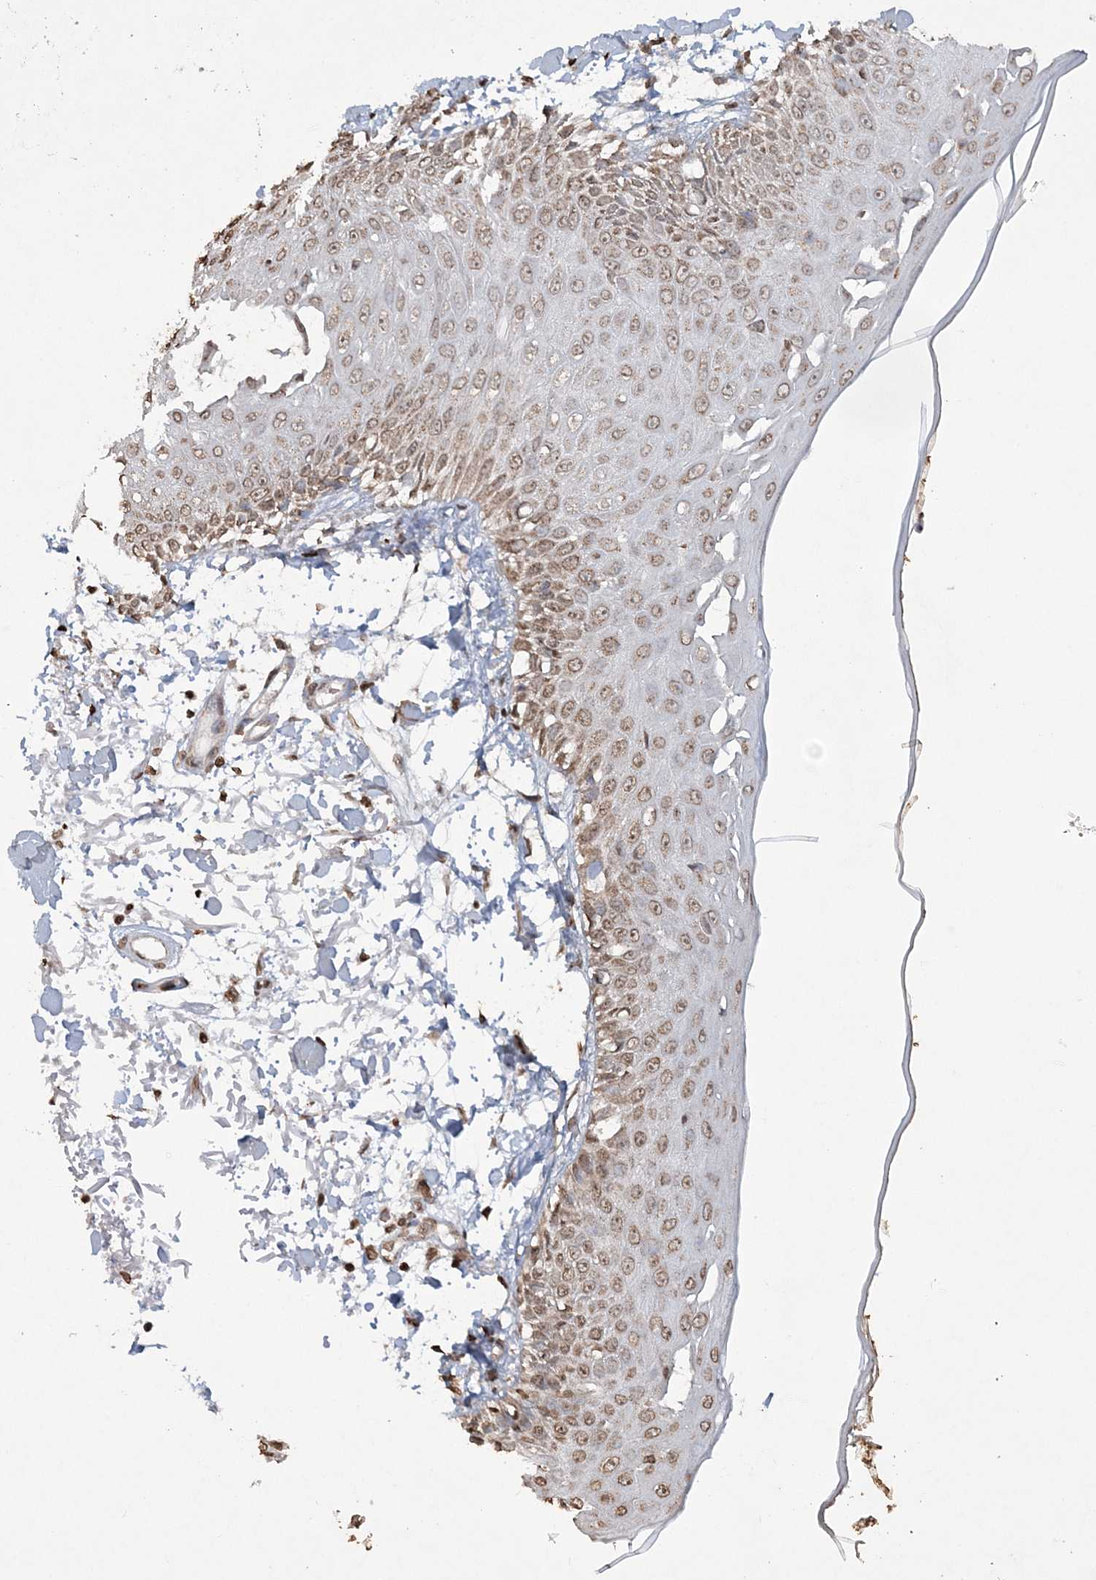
{"staining": {"intensity": "moderate", "quantity": ">75%", "location": "cytoplasmic/membranous,nuclear"}, "tissue": "skin", "cell_type": "Fibroblasts", "image_type": "normal", "snomed": [{"axis": "morphology", "description": "Normal tissue, NOS"}, {"axis": "morphology", "description": "Squamous cell carcinoma, NOS"}, {"axis": "topography", "description": "Skin"}, {"axis": "topography", "description": "Peripheral nerve tissue"}], "caption": "A medium amount of moderate cytoplasmic/membranous,nuclear staining is appreciated in about >75% of fibroblasts in benign skin. Nuclei are stained in blue.", "gene": "TTC7A", "patient": {"sex": "male", "age": 83}}